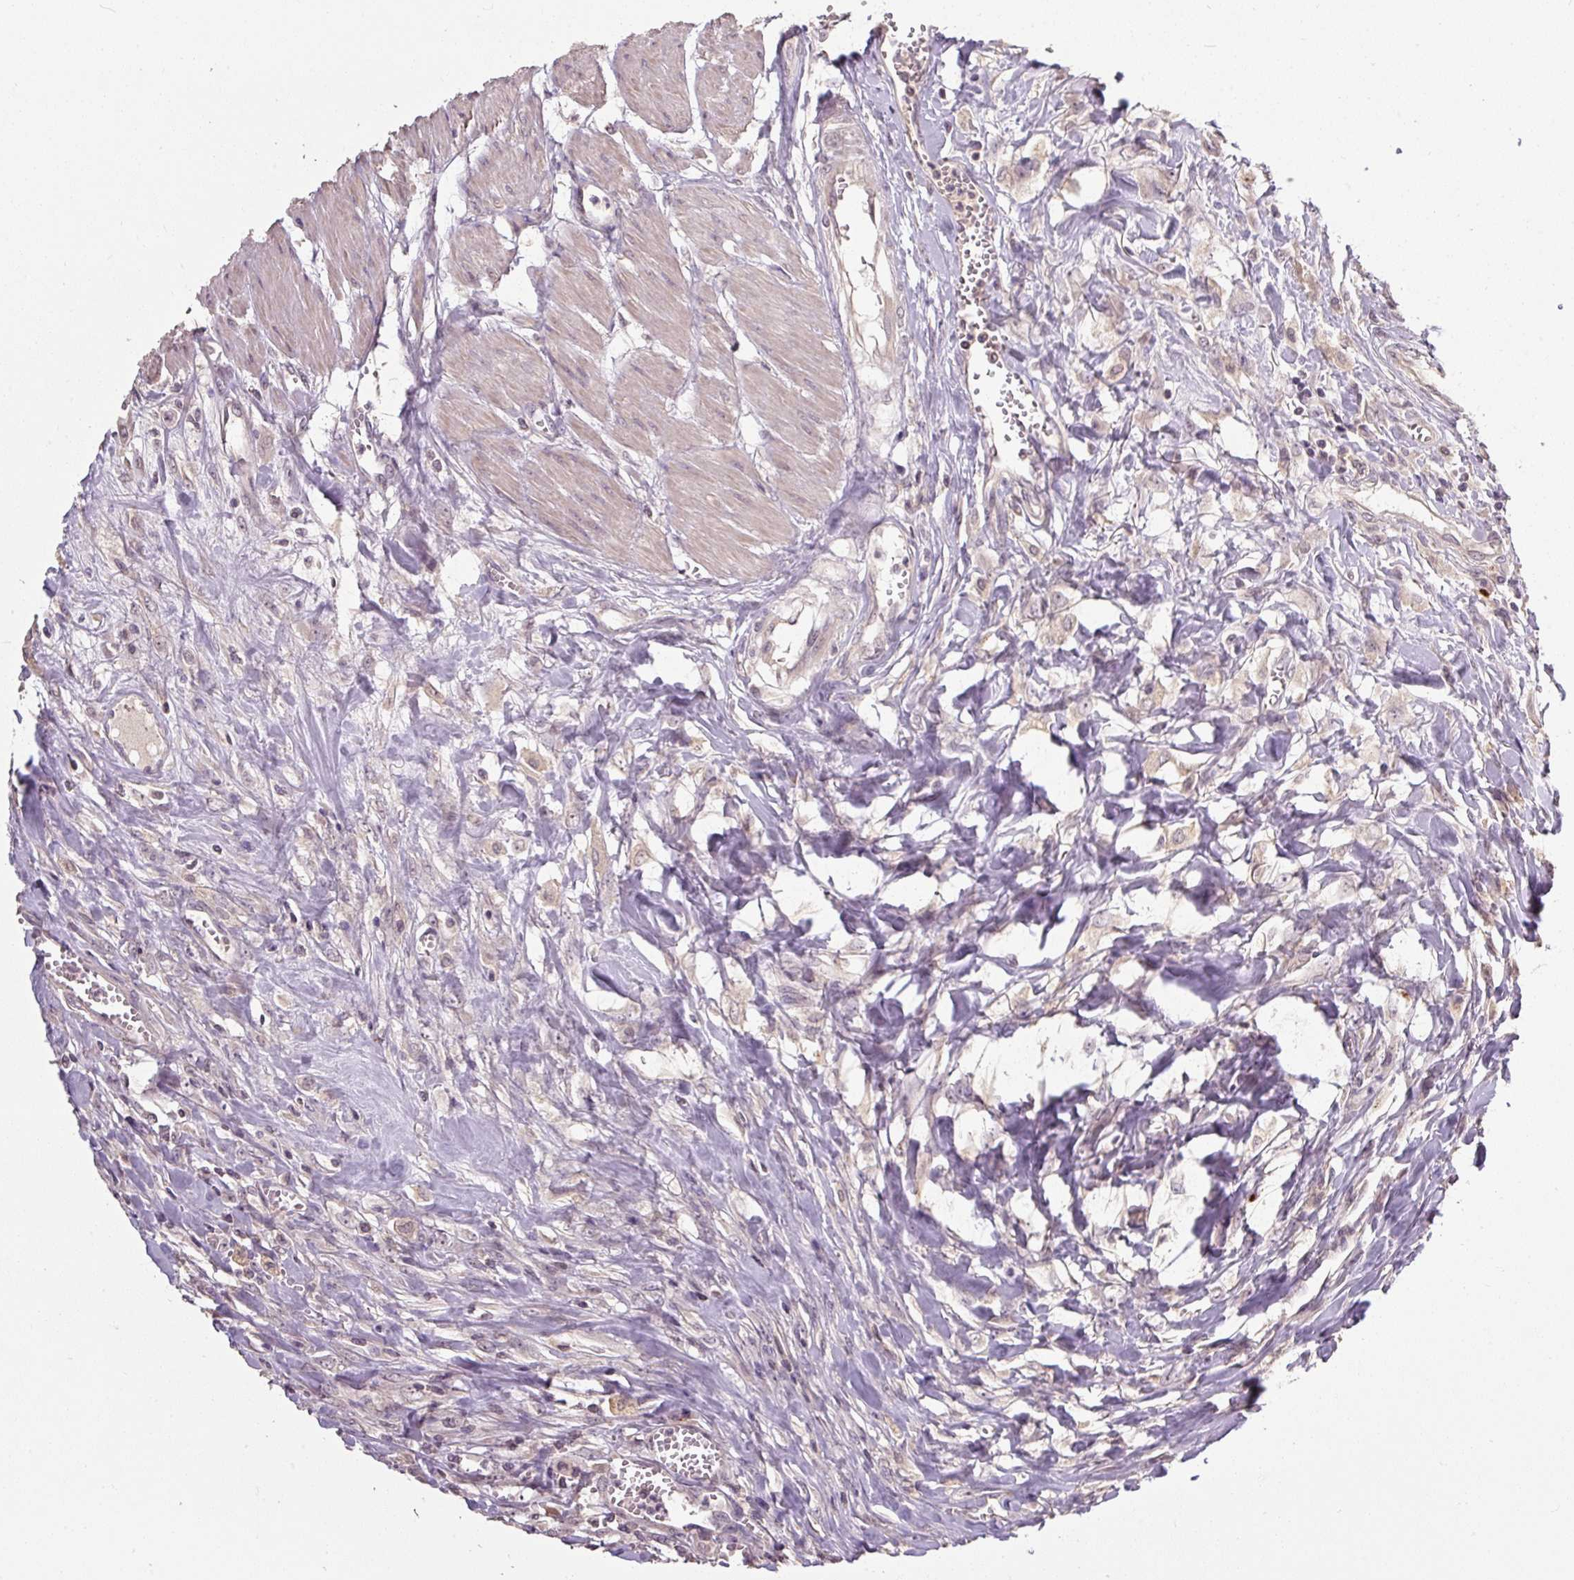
{"staining": {"intensity": "negative", "quantity": "none", "location": "none"}, "tissue": "urothelial cancer", "cell_type": "Tumor cells", "image_type": "cancer", "snomed": [{"axis": "morphology", "description": "Urothelial carcinoma, High grade"}, {"axis": "topography", "description": "Urinary bladder"}], "caption": "Immunohistochemistry micrograph of human urothelial cancer stained for a protein (brown), which exhibits no positivity in tumor cells.", "gene": "CFAP65", "patient": {"sex": "male", "age": 57}}